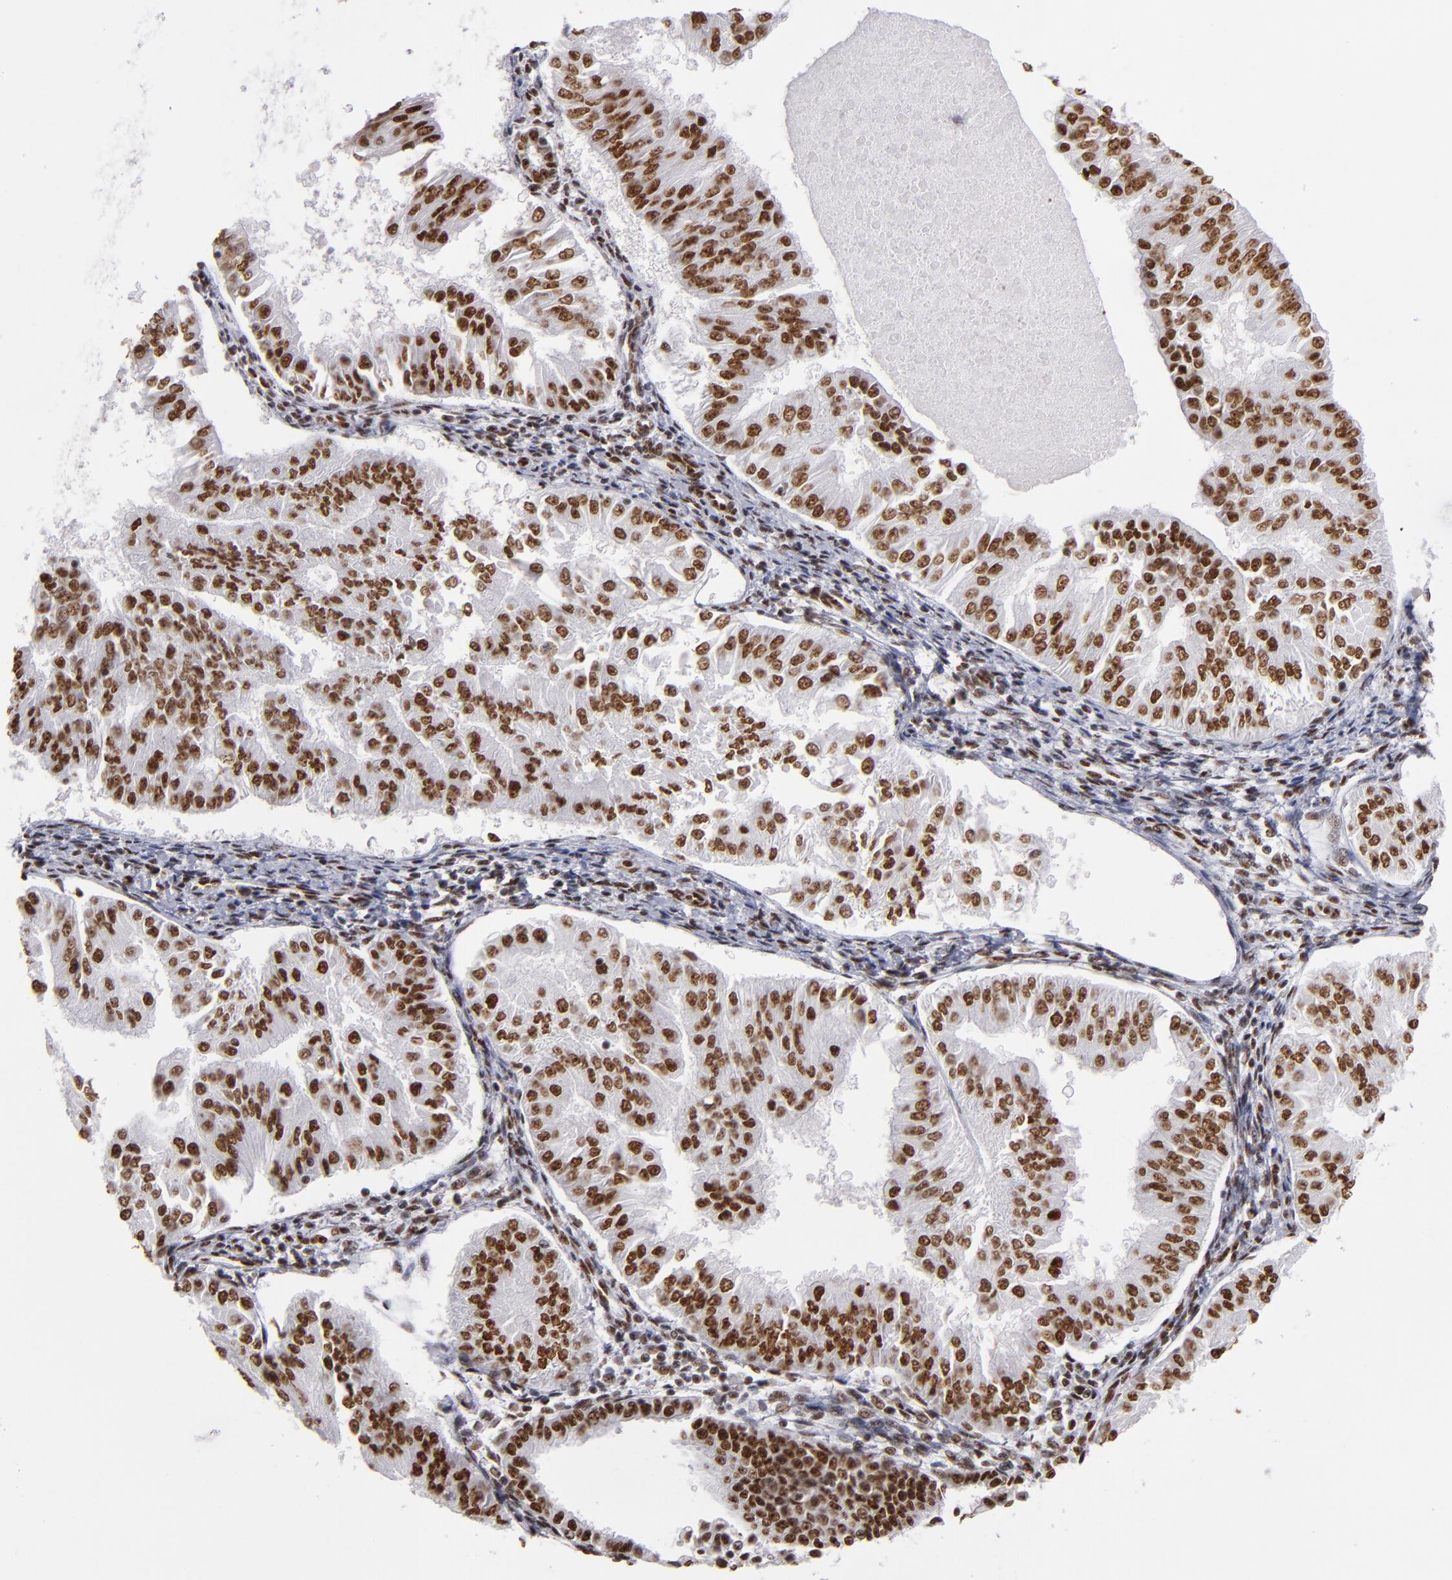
{"staining": {"intensity": "strong", "quantity": ">75%", "location": "nuclear"}, "tissue": "endometrial cancer", "cell_type": "Tumor cells", "image_type": "cancer", "snomed": [{"axis": "morphology", "description": "Adenocarcinoma, NOS"}, {"axis": "topography", "description": "Endometrium"}], "caption": "Immunohistochemical staining of endometrial adenocarcinoma exhibits high levels of strong nuclear protein staining in about >75% of tumor cells.", "gene": "MRE11", "patient": {"sex": "female", "age": 53}}